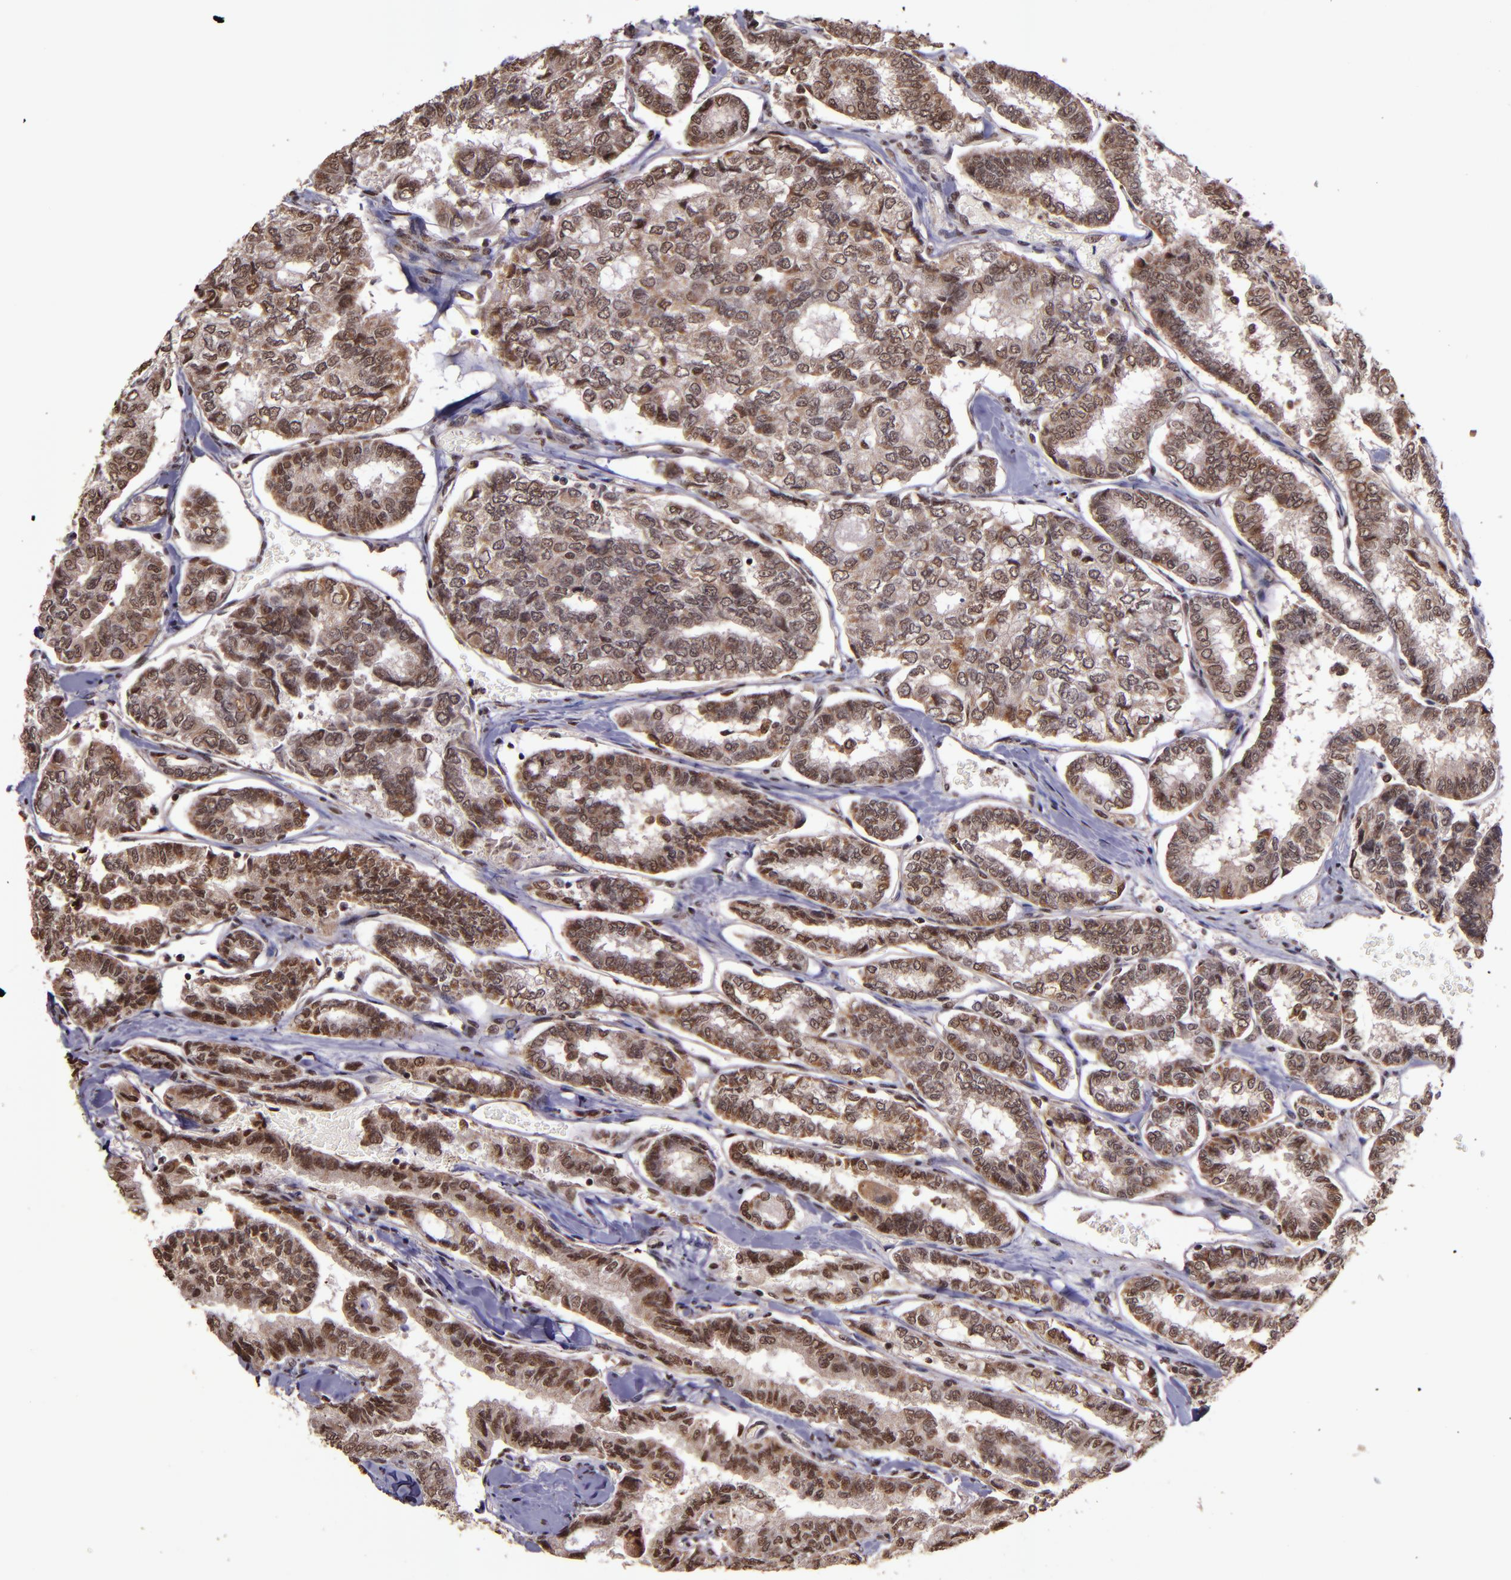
{"staining": {"intensity": "moderate", "quantity": ">75%", "location": "cytoplasmic/membranous,nuclear"}, "tissue": "thyroid cancer", "cell_type": "Tumor cells", "image_type": "cancer", "snomed": [{"axis": "morphology", "description": "Papillary adenocarcinoma, NOS"}, {"axis": "topography", "description": "Thyroid gland"}], "caption": "Papillary adenocarcinoma (thyroid) stained for a protein (brown) displays moderate cytoplasmic/membranous and nuclear positive expression in approximately >75% of tumor cells.", "gene": "CECR2", "patient": {"sex": "female", "age": 35}}